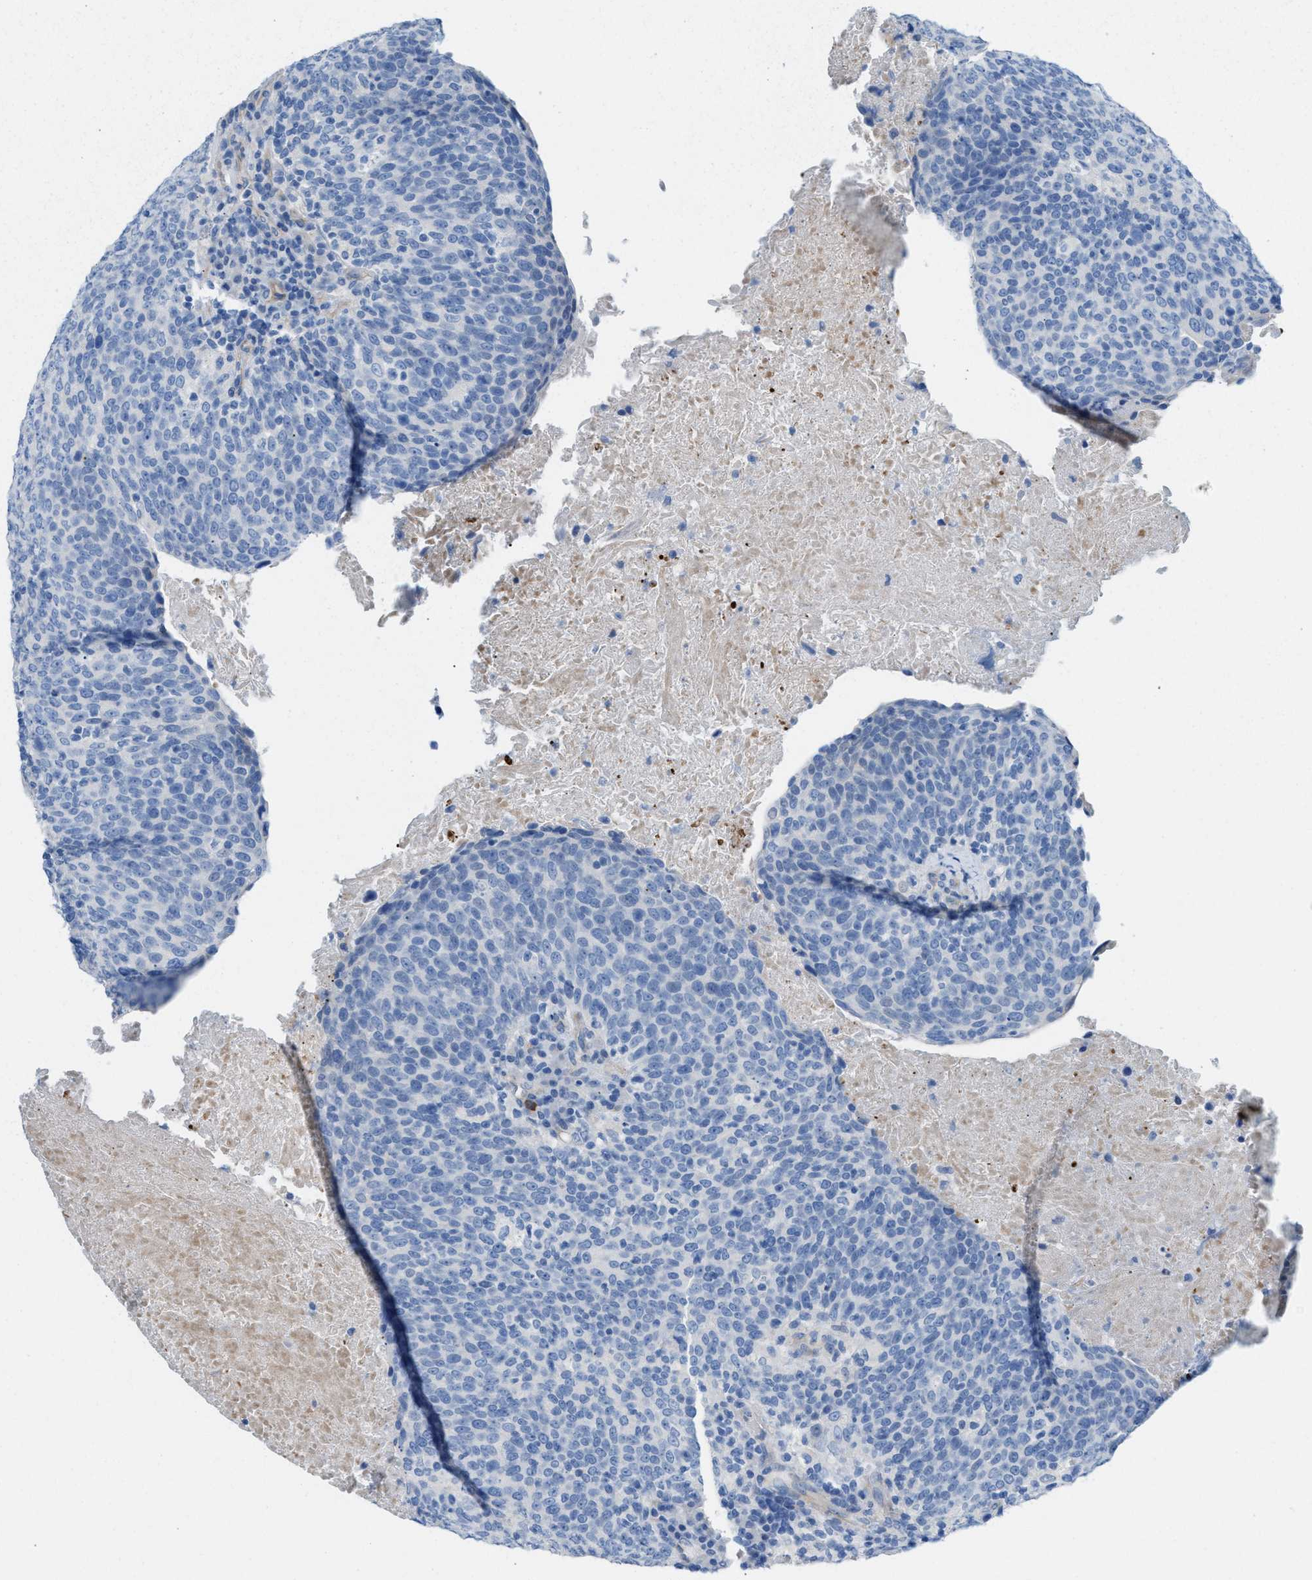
{"staining": {"intensity": "negative", "quantity": "none", "location": "none"}, "tissue": "head and neck cancer", "cell_type": "Tumor cells", "image_type": "cancer", "snomed": [{"axis": "morphology", "description": "Squamous cell carcinoma, NOS"}, {"axis": "morphology", "description": "Squamous cell carcinoma, metastatic, NOS"}, {"axis": "topography", "description": "Lymph node"}, {"axis": "topography", "description": "Head-Neck"}], "caption": "An IHC histopathology image of head and neck cancer (squamous cell carcinoma) is shown. There is no staining in tumor cells of head and neck cancer (squamous cell carcinoma). Nuclei are stained in blue.", "gene": "MPP3", "patient": {"sex": "male", "age": 62}}